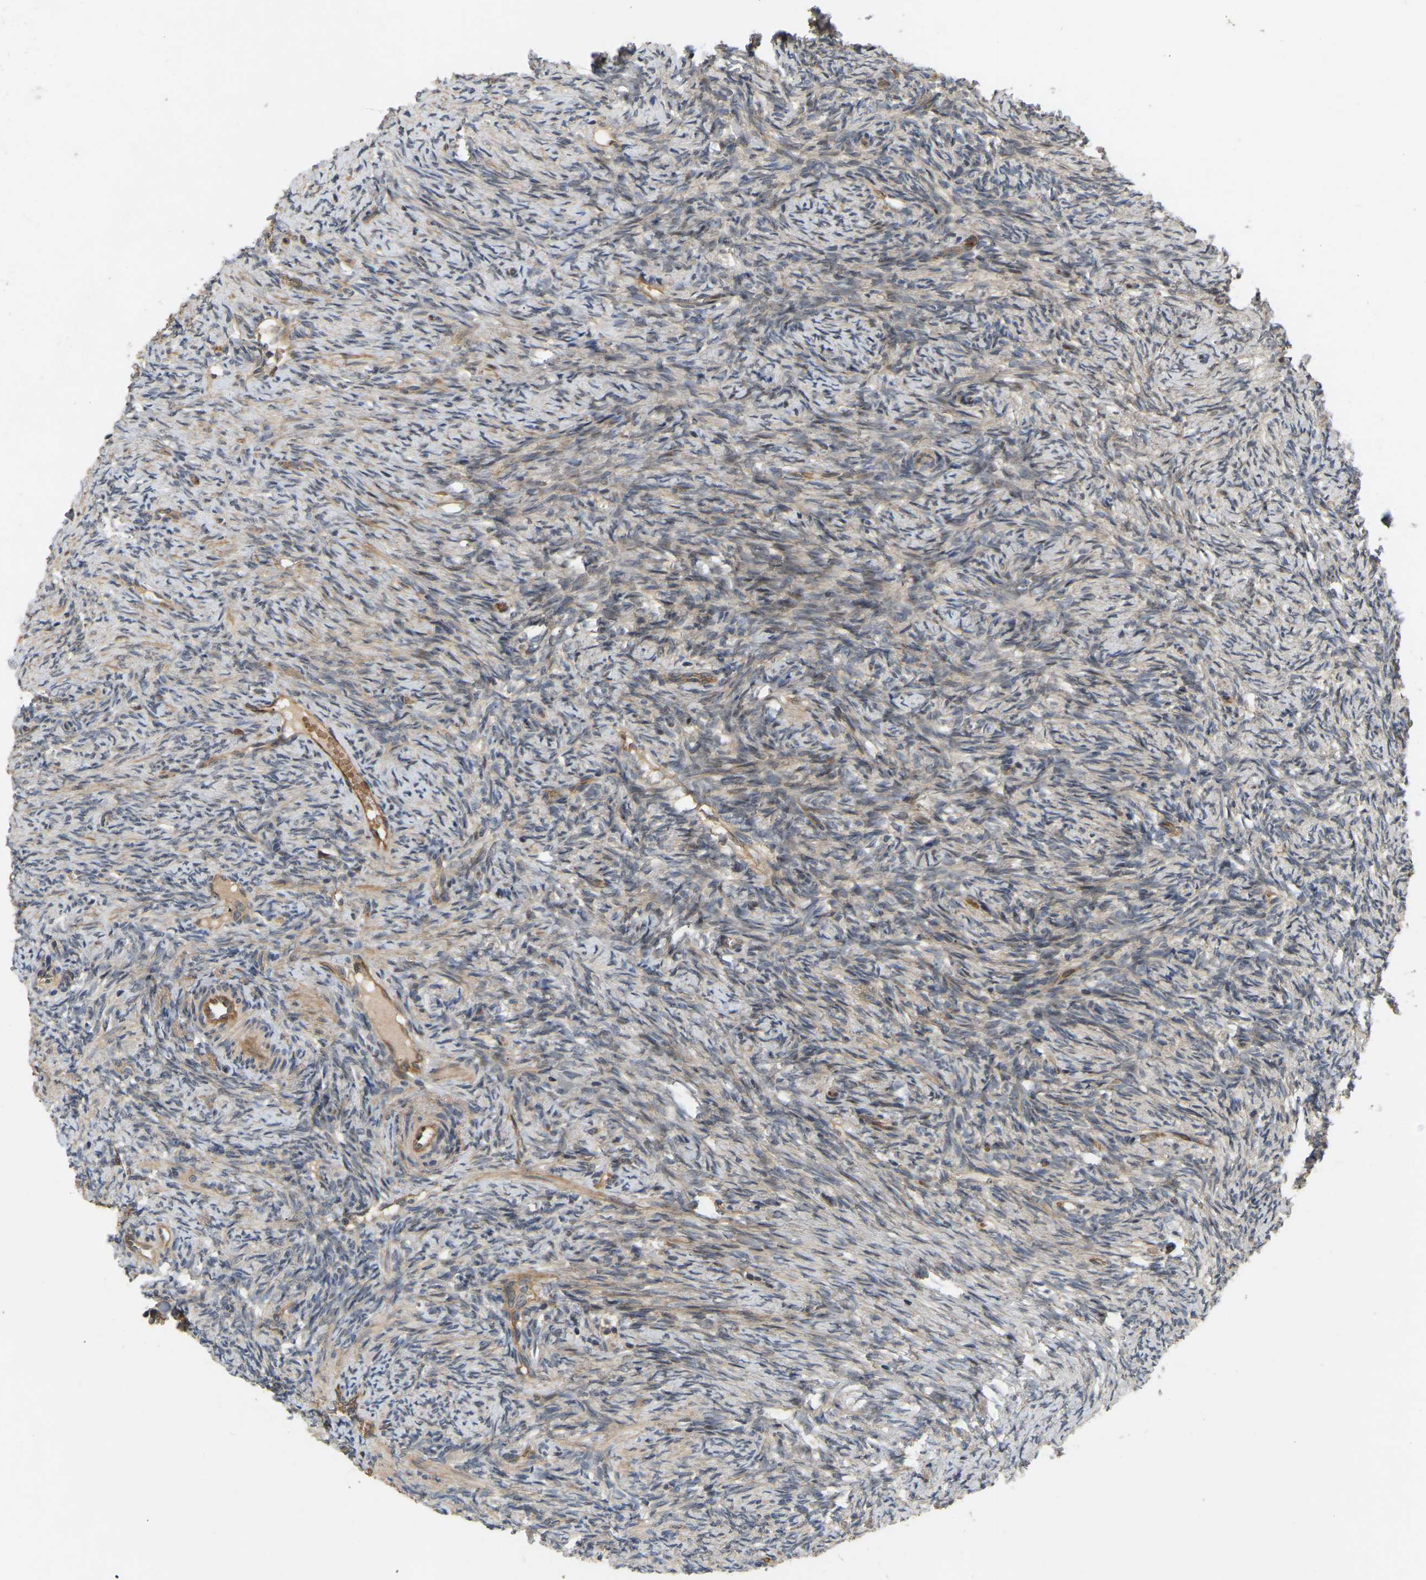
{"staining": {"intensity": "moderate", "quantity": ">75%", "location": "cytoplasmic/membranous"}, "tissue": "ovary", "cell_type": "Follicle cells", "image_type": "normal", "snomed": [{"axis": "morphology", "description": "Normal tissue, NOS"}, {"axis": "topography", "description": "Ovary"}], "caption": "Human ovary stained for a protein (brown) reveals moderate cytoplasmic/membranous positive staining in approximately >75% of follicle cells.", "gene": "LIMK2", "patient": {"sex": "female", "age": 41}}